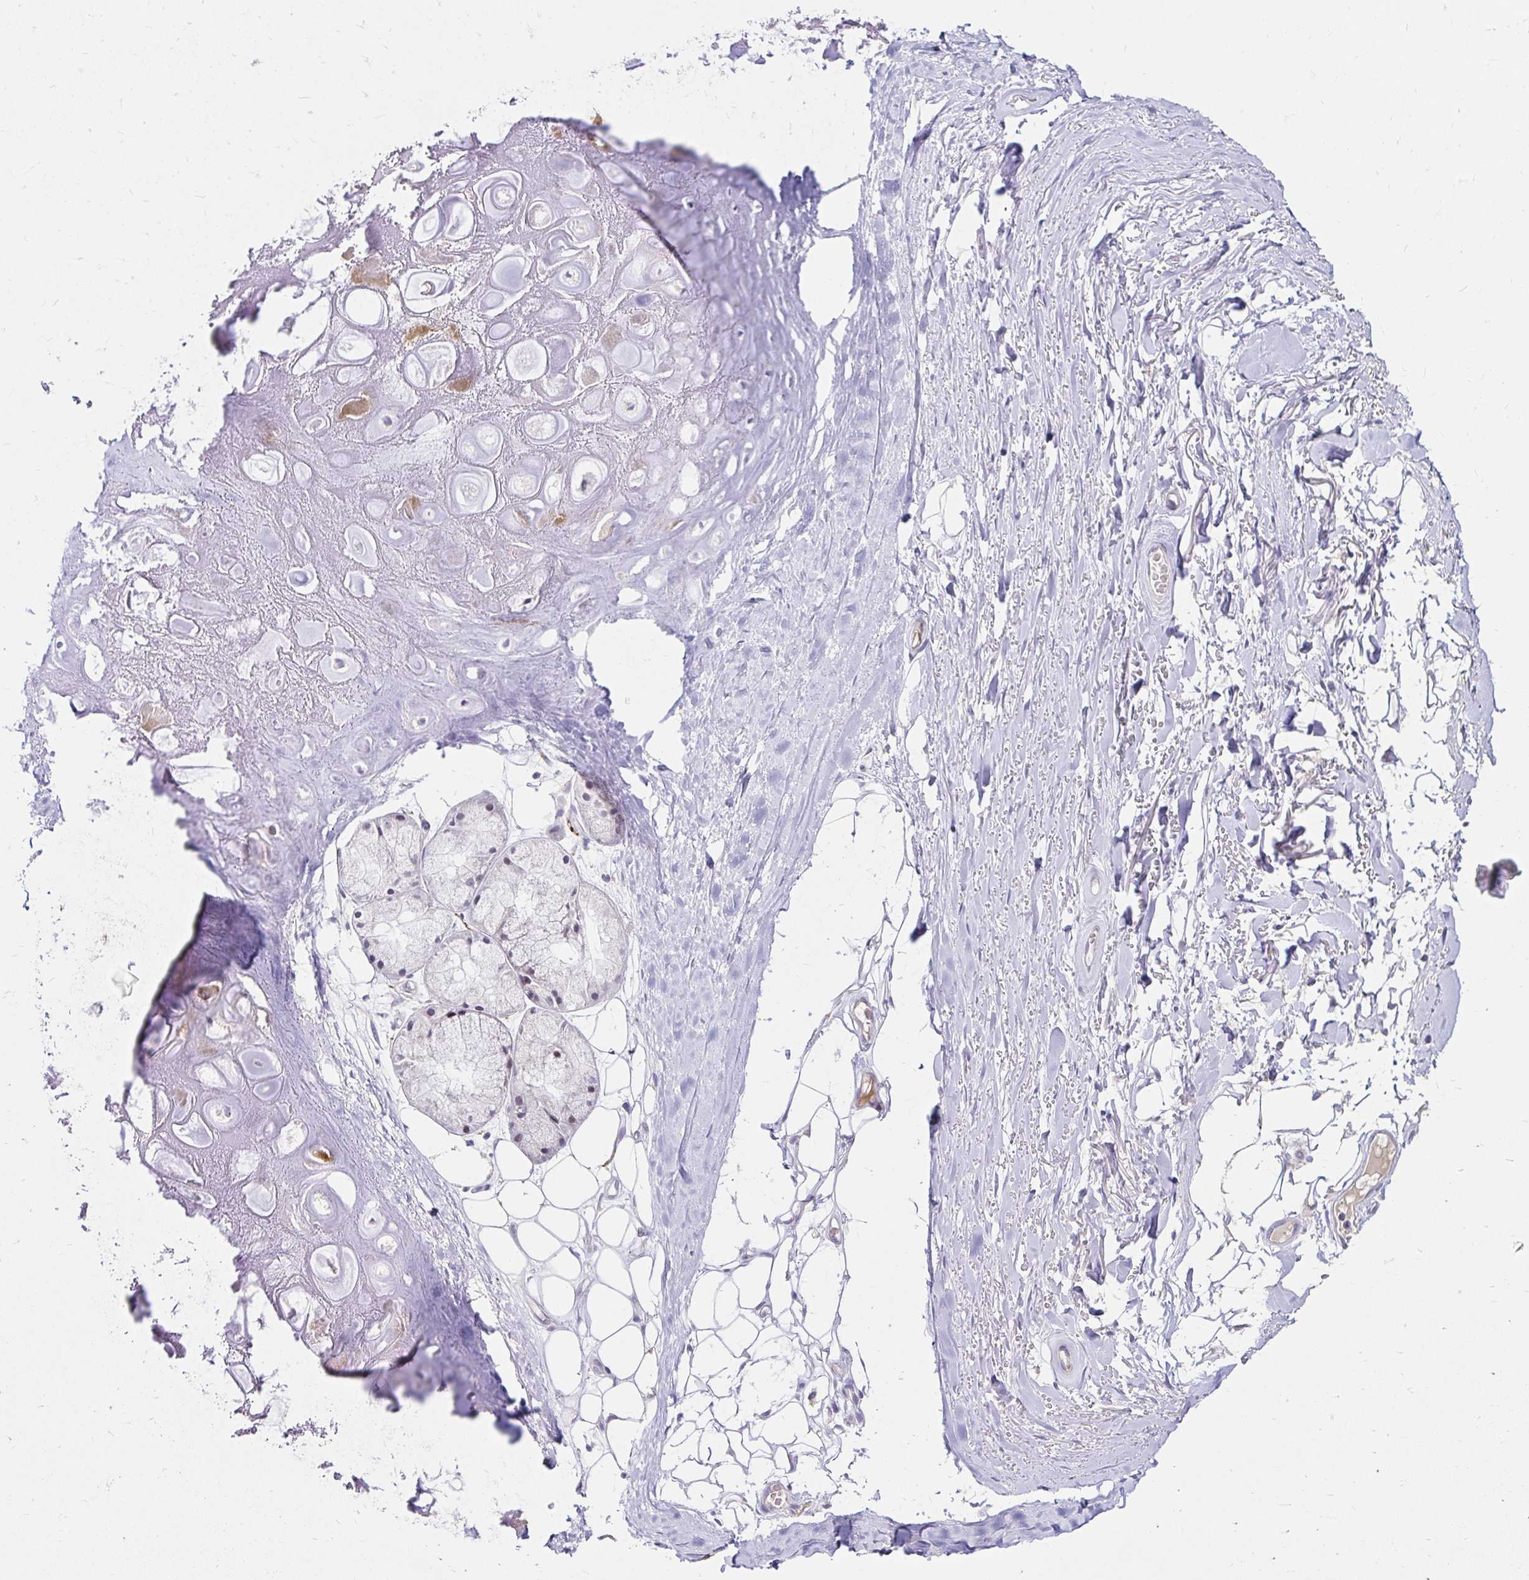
{"staining": {"intensity": "negative", "quantity": "none", "location": "none"}, "tissue": "adipose tissue", "cell_type": "Adipocytes", "image_type": "normal", "snomed": [{"axis": "morphology", "description": "Normal tissue, NOS"}, {"axis": "topography", "description": "Lymph node"}, {"axis": "topography", "description": "Cartilage tissue"}, {"axis": "topography", "description": "Nasopharynx"}], "caption": "This is an immunohistochemistry micrograph of benign human adipose tissue. There is no expression in adipocytes.", "gene": "GUCY1A1", "patient": {"sex": "male", "age": 63}}